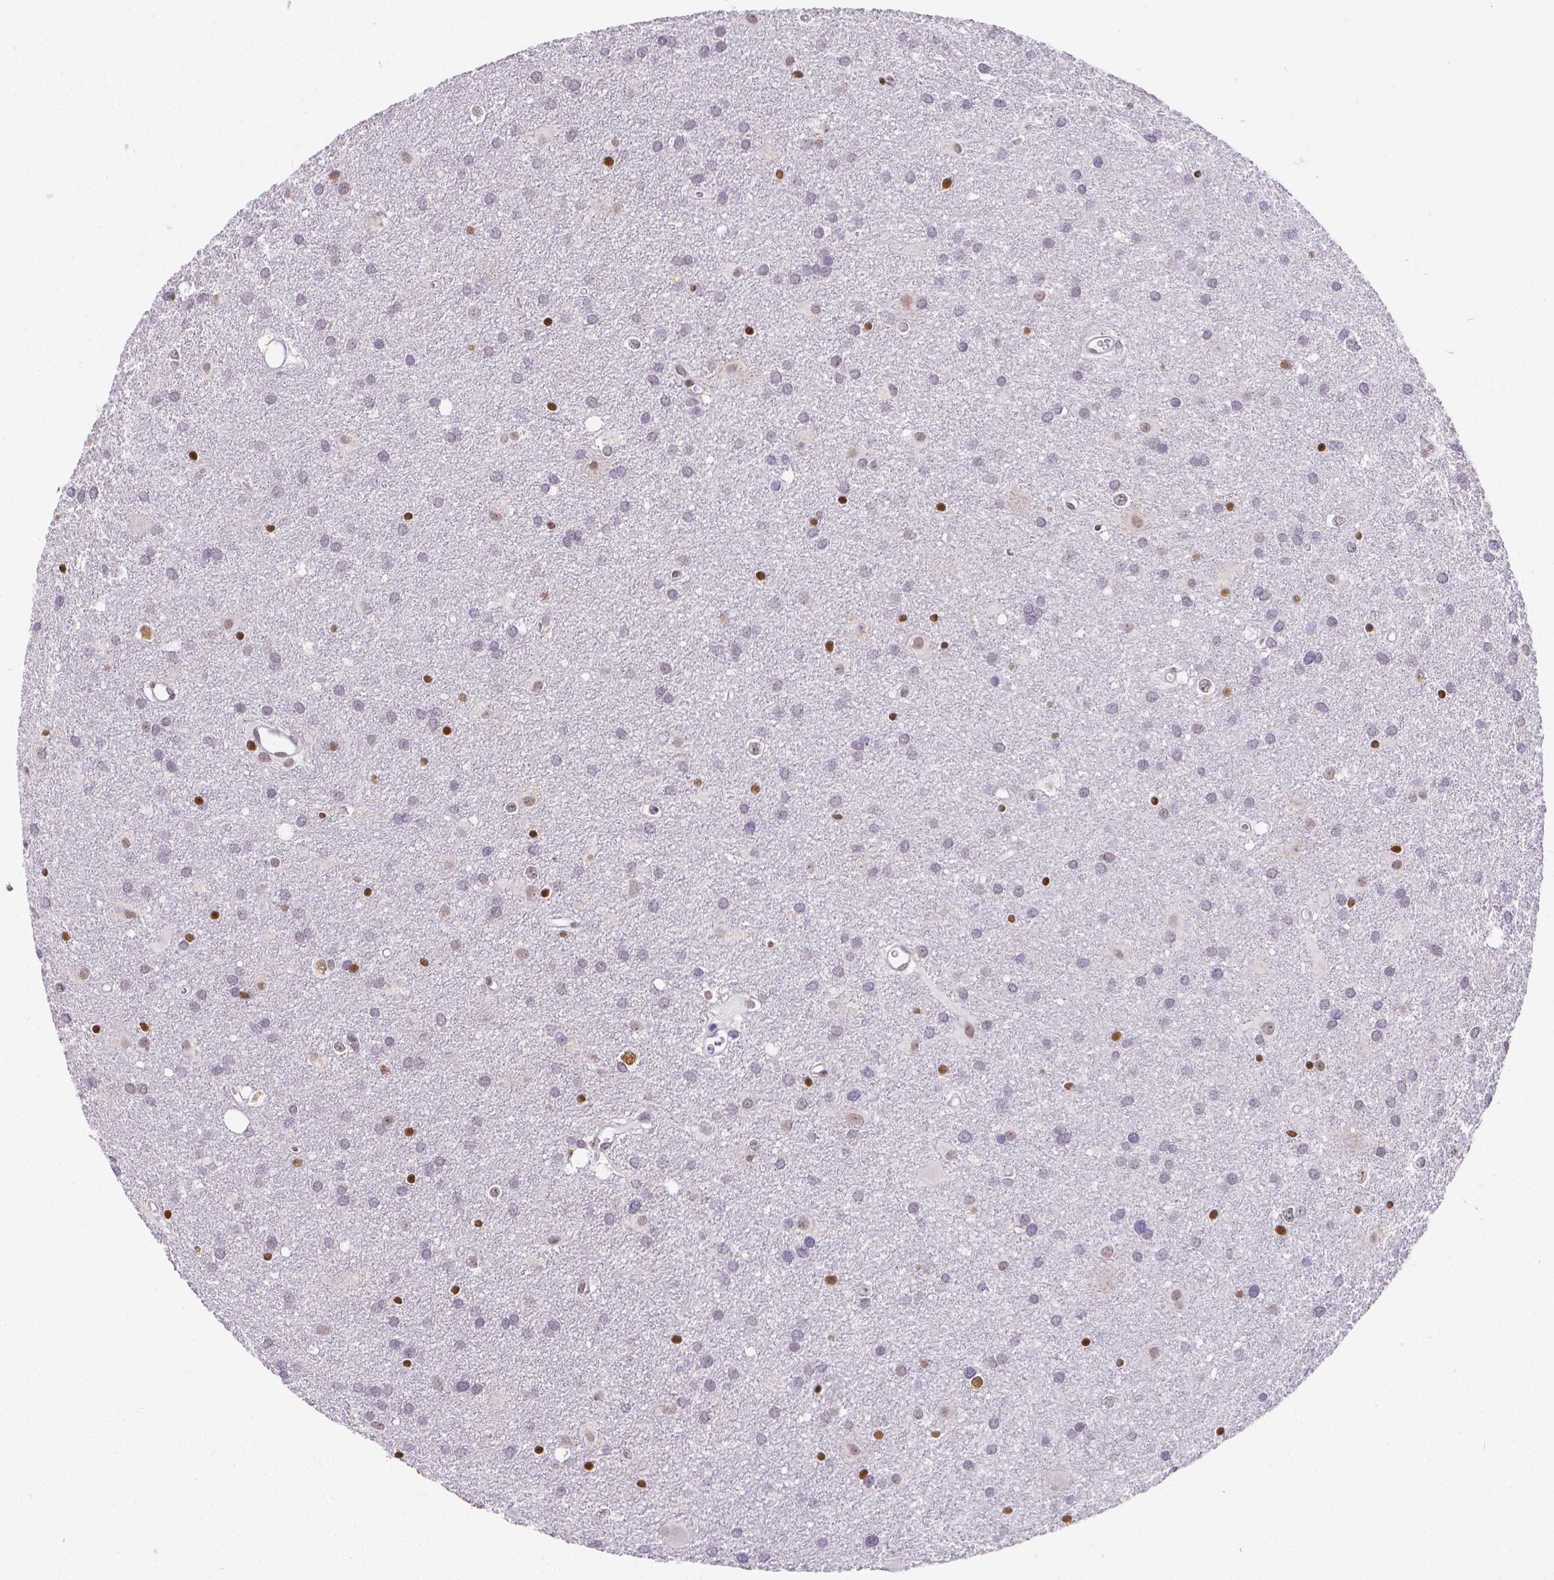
{"staining": {"intensity": "negative", "quantity": "none", "location": "none"}, "tissue": "glioma", "cell_type": "Tumor cells", "image_type": "cancer", "snomed": [{"axis": "morphology", "description": "Glioma, malignant, Low grade"}, {"axis": "topography", "description": "Brain"}], "caption": "Human malignant glioma (low-grade) stained for a protein using immunohistochemistry shows no positivity in tumor cells.", "gene": "MEF2C", "patient": {"sex": "male", "age": 58}}